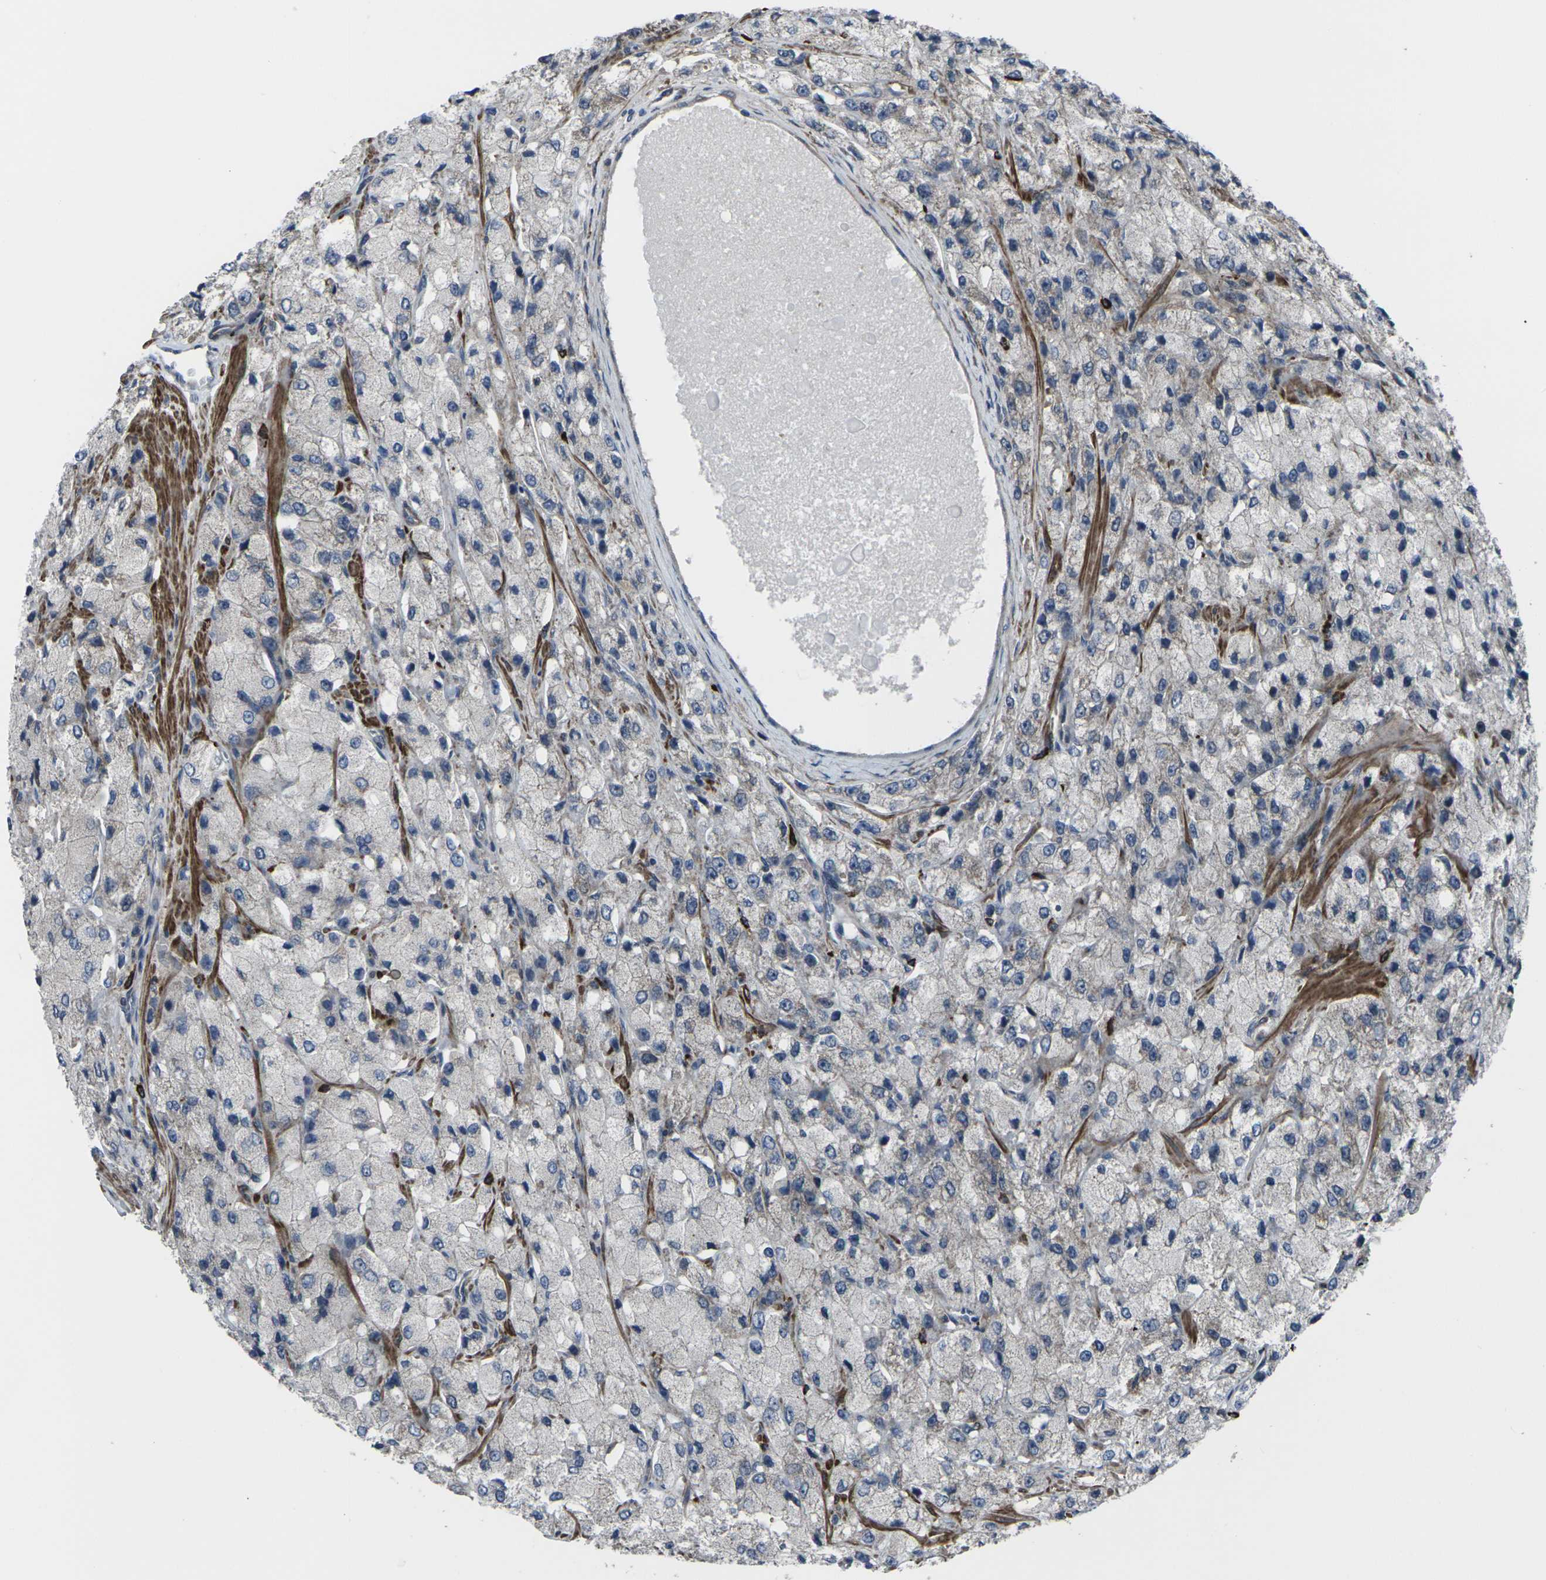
{"staining": {"intensity": "negative", "quantity": "none", "location": "none"}, "tissue": "prostate cancer", "cell_type": "Tumor cells", "image_type": "cancer", "snomed": [{"axis": "morphology", "description": "Adenocarcinoma, High grade"}, {"axis": "topography", "description": "Prostate"}], "caption": "DAB immunohistochemical staining of prostate cancer (adenocarcinoma (high-grade)) displays no significant expression in tumor cells. Brightfield microscopy of immunohistochemistry stained with DAB (brown) and hematoxylin (blue), captured at high magnification.", "gene": "CCR10", "patient": {"sex": "male", "age": 58}}